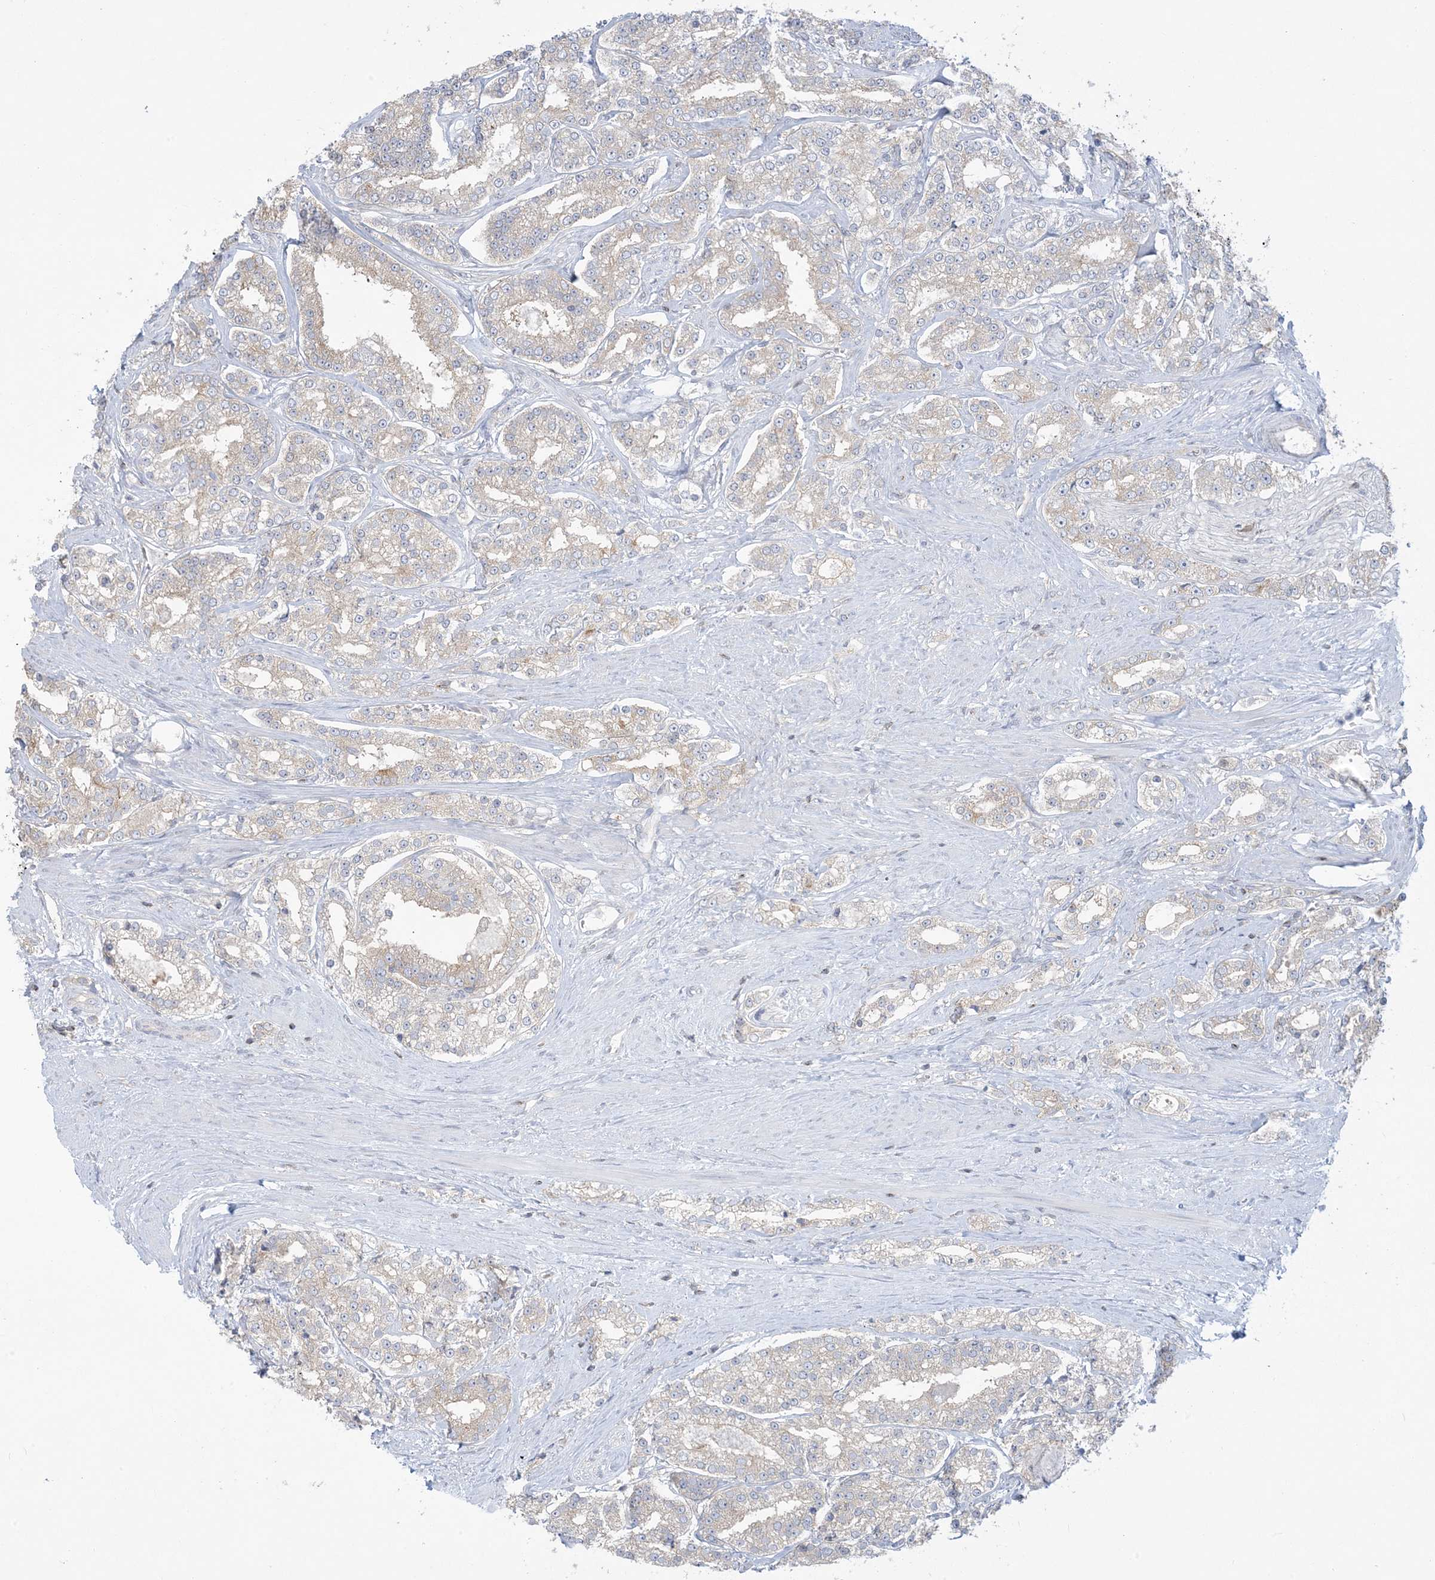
{"staining": {"intensity": "negative", "quantity": "none", "location": "none"}, "tissue": "prostate cancer", "cell_type": "Tumor cells", "image_type": "cancer", "snomed": [{"axis": "morphology", "description": "Normal tissue, NOS"}, {"axis": "morphology", "description": "Adenocarcinoma, High grade"}, {"axis": "topography", "description": "Prostate"}], "caption": "The immunohistochemistry histopathology image has no significant expression in tumor cells of high-grade adenocarcinoma (prostate) tissue. Nuclei are stained in blue.", "gene": "SLAMF9", "patient": {"sex": "male", "age": 83}}